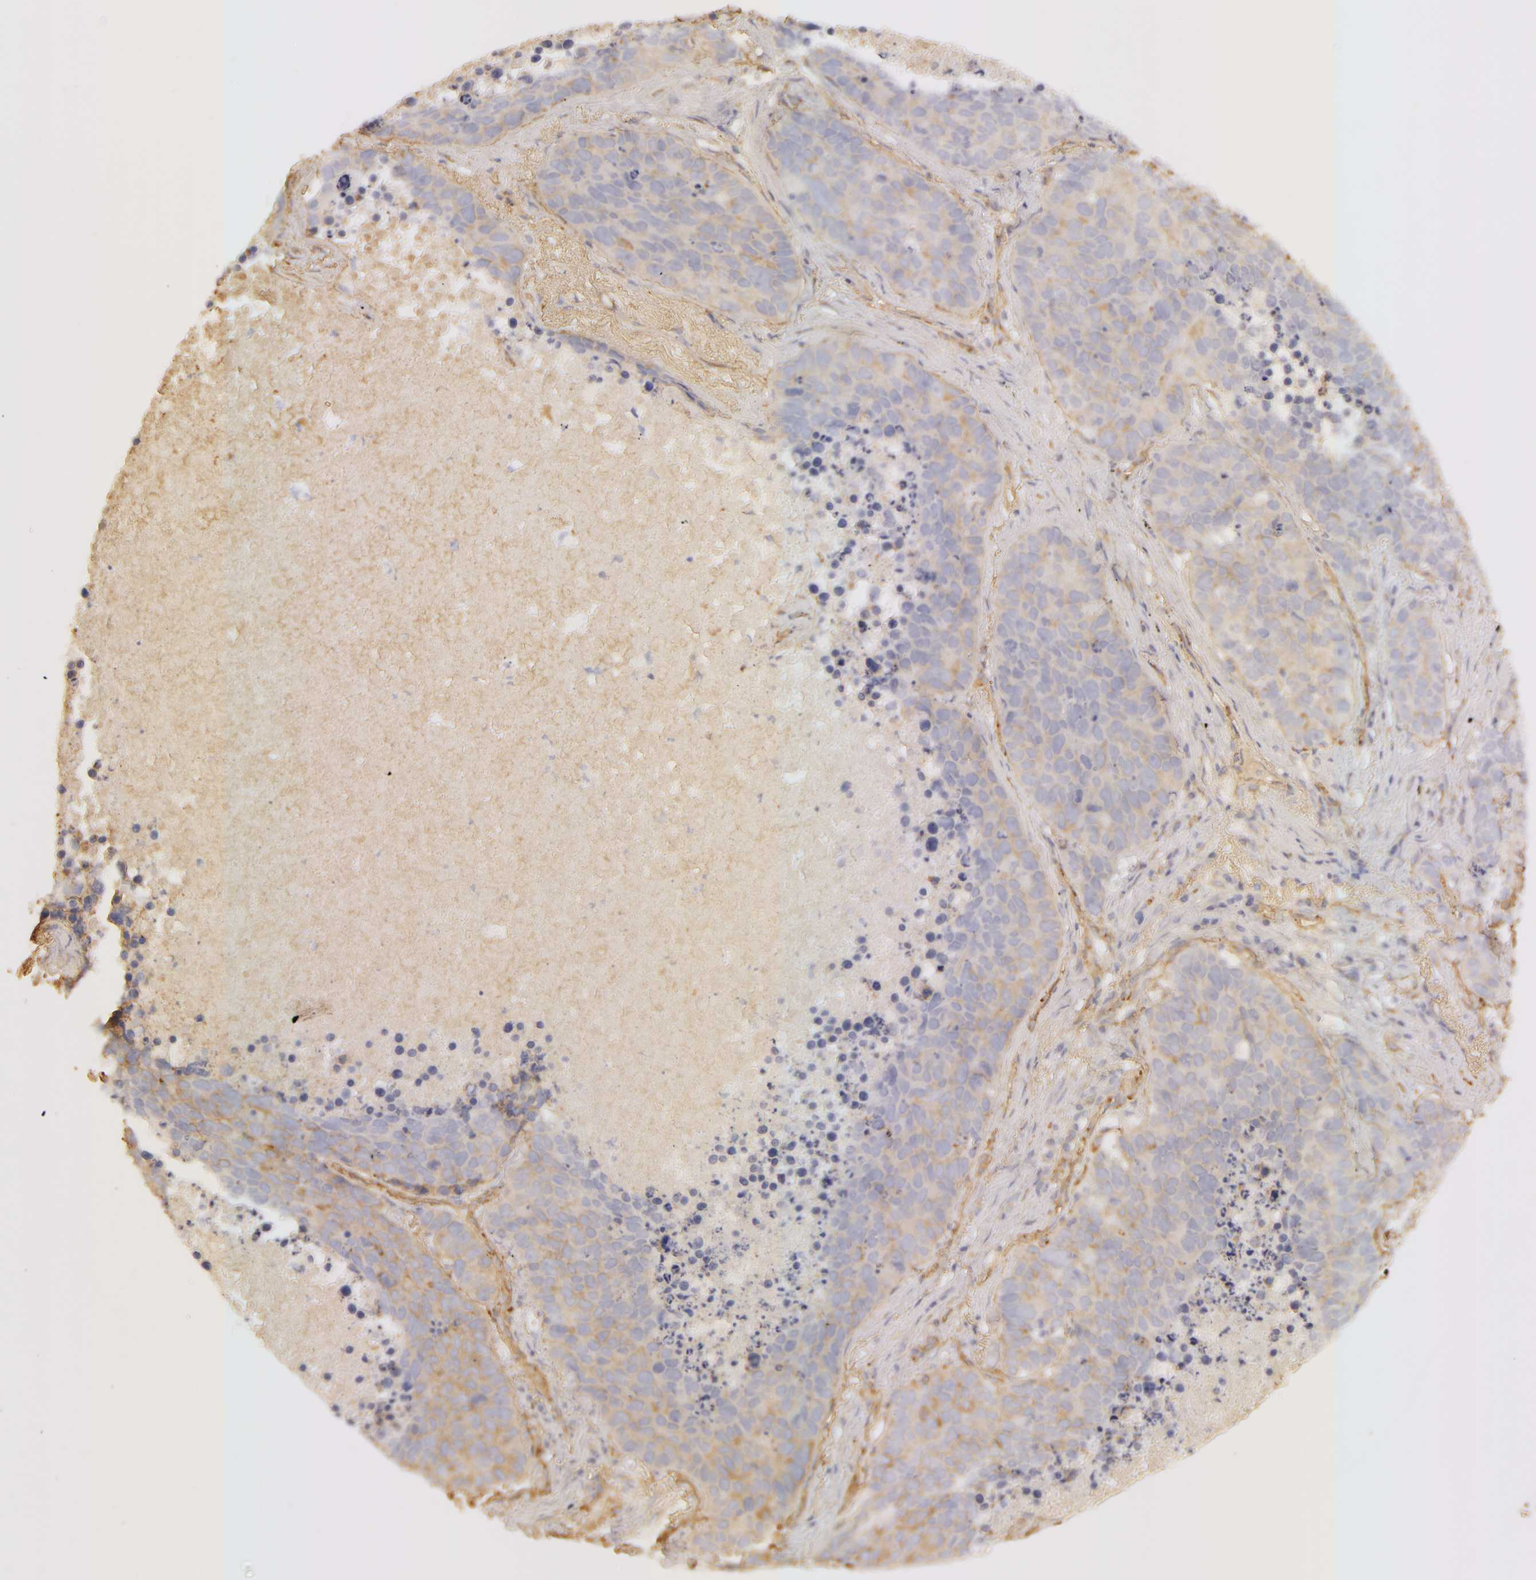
{"staining": {"intensity": "weak", "quantity": ">75%", "location": "cytoplasmic/membranous"}, "tissue": "lung cancer", "cell_type": "Tumor cells", "image_type": "cancer", "snomed": [{"axis": "morphology", "description": "Carcinoid, malignant, NOS"}, {"axis": "topography", "description": "Lung"}], "caption": "Weak cytoplasmic/membranous staining is identified in about >75% of tumor cells in malignant carcinoid (lung).", "gene": "COL4A1", "patient": {"sex": "male", "age": 60}}